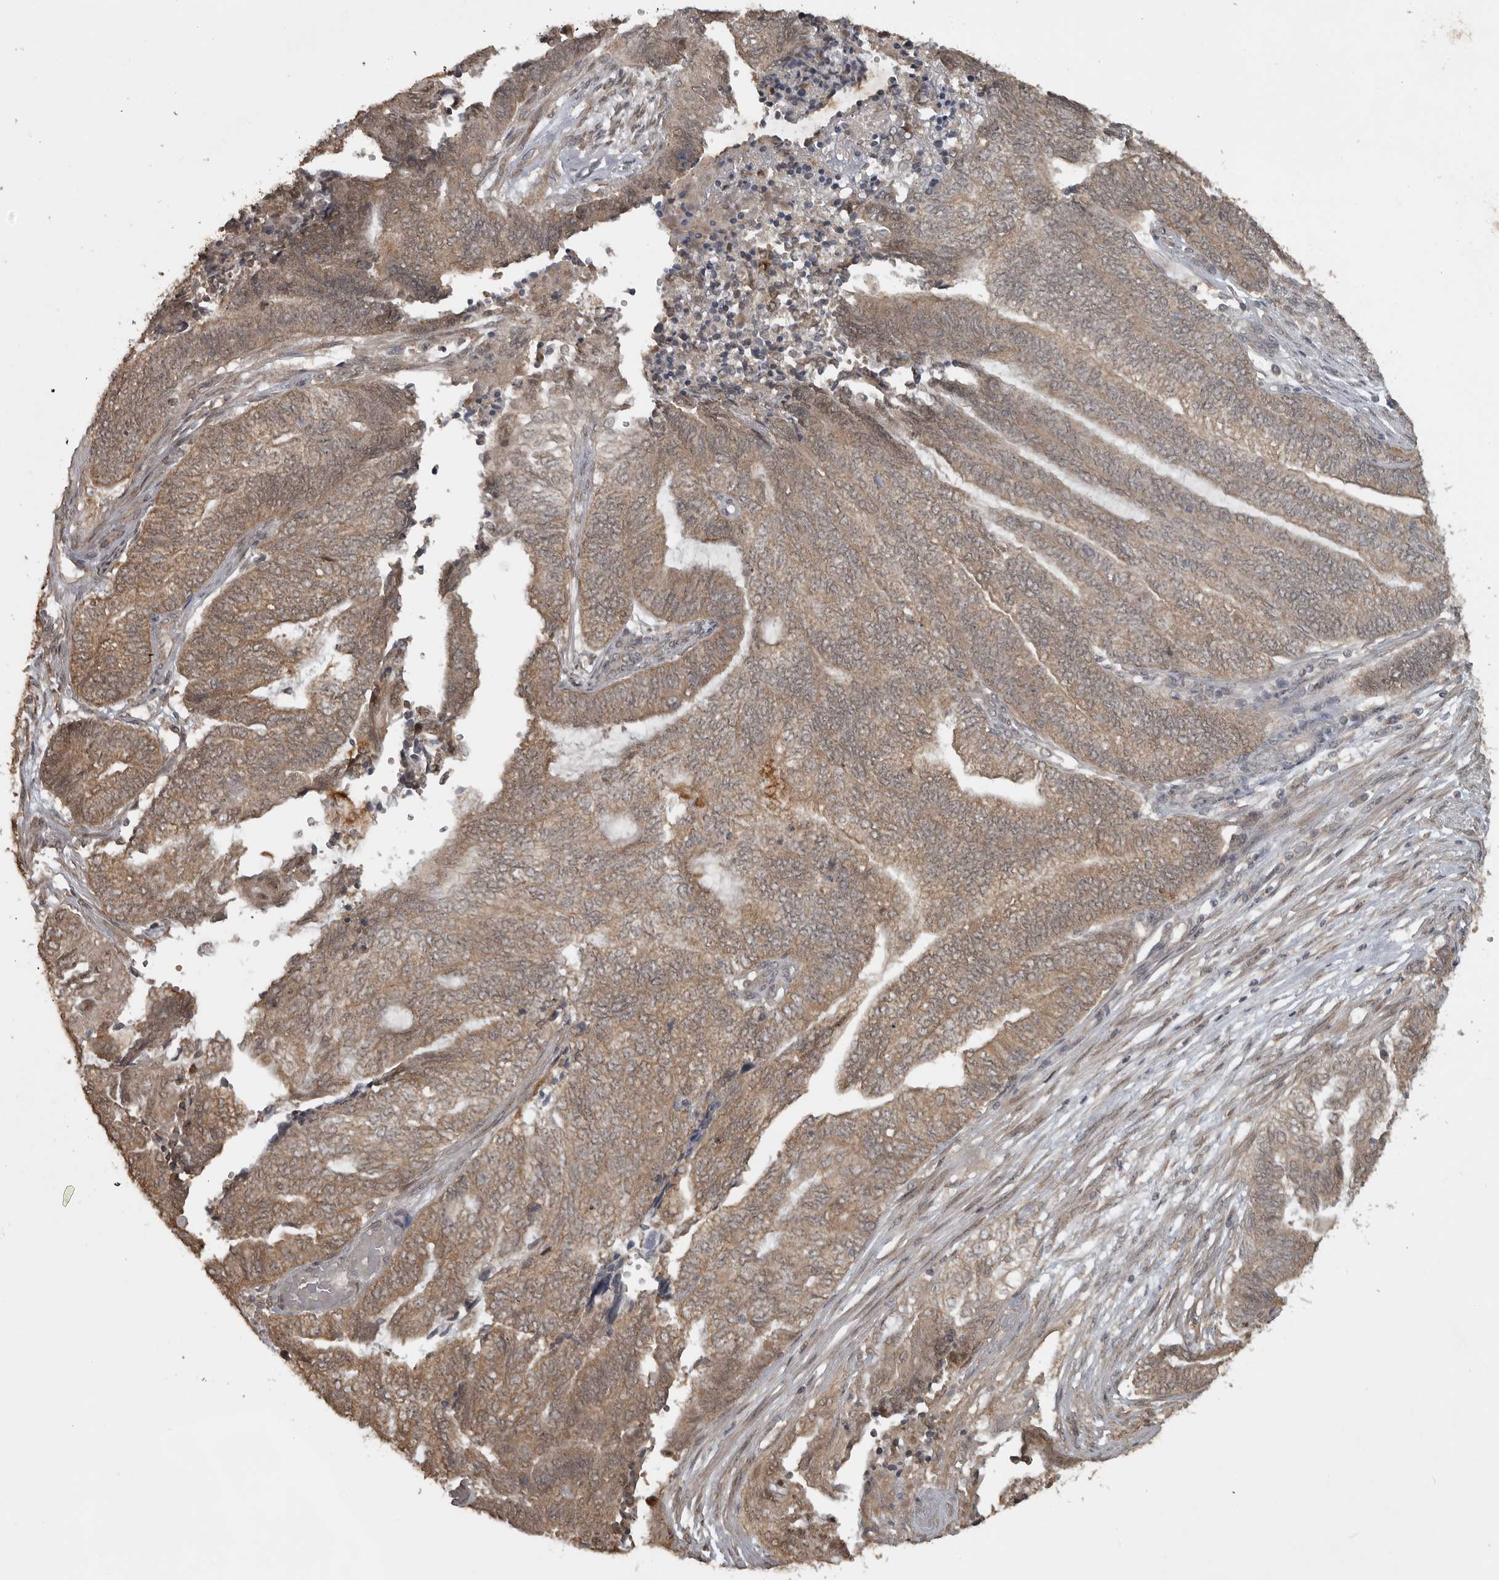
{"staining": {"intensity": "moderate", "quantity": ">75%", "location": "cytoplasmic/membranous"}, "tissue": "endometrial cancer", "cell_type": "Tumor cells", "image_type": "cancer", "snomed": [{"axis": "morphology", "description": "Adenocarcinoma, NOS"}, {"axis": "topography", "description": "Uterus"}, {"axis": "topography", "description": "Endometrium"}], "caption": "About >75% of tumor cells in endometrial adenocarcinoma reveal moderate cytoplasmic/membranous protein staining as visualized by brown immunohistochemical staining.", "gene": "LLGL1", "patient": {"sex": "female", "age": 70}}